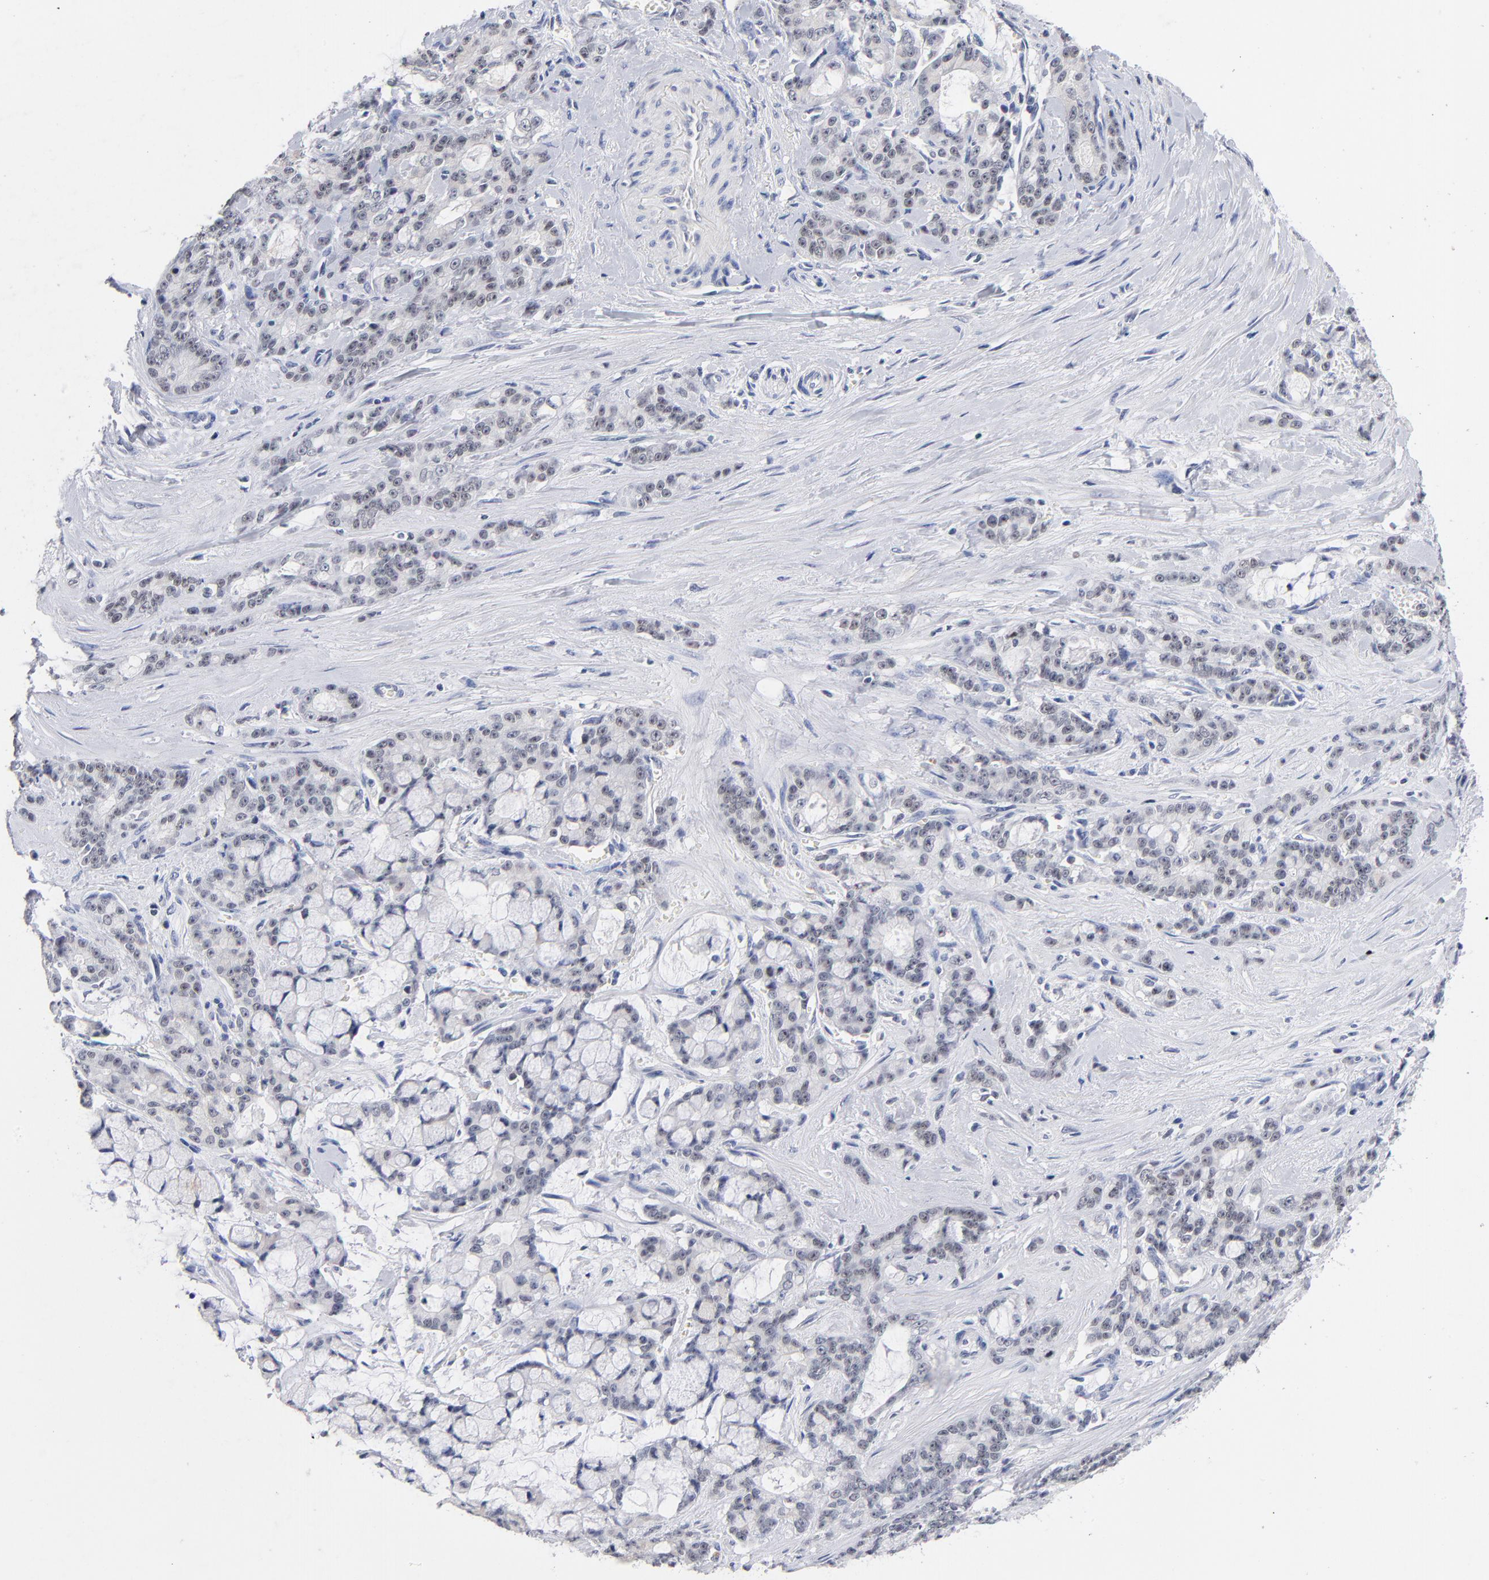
{"staining": {"intensity": "weak", "quantity": "25%-75%", "location": "cytoplasmic/membranous"}, "tissue": "pancreatic cancer", "cell_type": "Tumor cells", "image_type": "cancer", "snomed": [{"axis": "morphology", "description": "Adenocarcinoma, NOS"}, {"axis": "topography", "description": "Pancreas"}], "caption": "Adenocarcinoma (pancreatic) tissue exhibits weak cytoplasmic/membranous staining in about 25%-75% of tumor cells, visualized by immunohistochemistry.", "gene": "ORC2", "patient": {"sex": "female", "age": 73}}